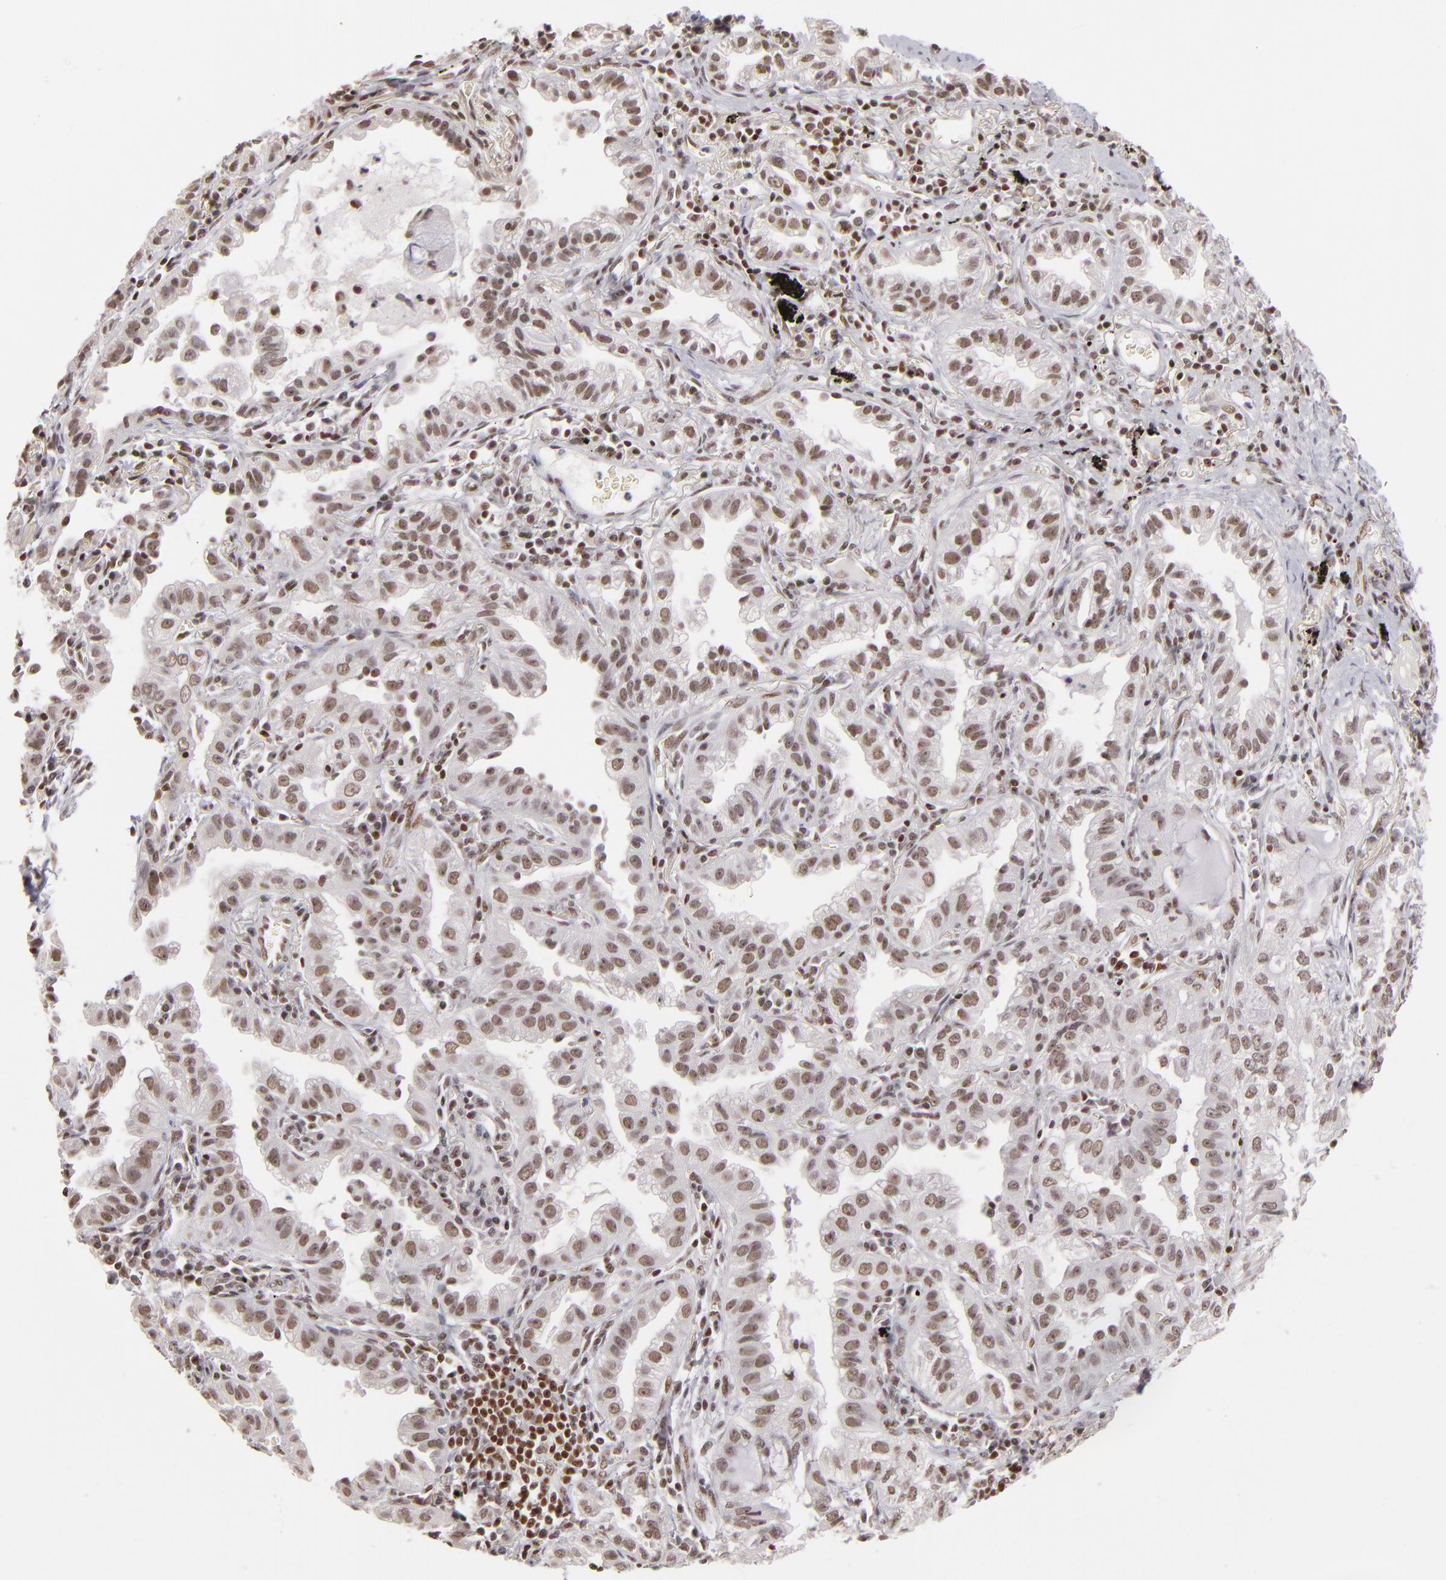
{"staining": {"intensity": "moderate", "quantity": ">75%", "location": "nuclear"}, "tissue": "lung cancer", "cell_type": "Tumor cells", "image_type": "cancer", "snomed": [{"axis": "morphology", "description": "Adenocarcinoma, NOS"}, {"axis": "topography", "description": "Lung"}], "caption": "A micrograph of human adenocarcinoma (lung) stained for a protein reveals moderate nuclear brown staining in tumor cells.", "gene": "DAXX", "patient": {"sex": "female", "age": 50}}